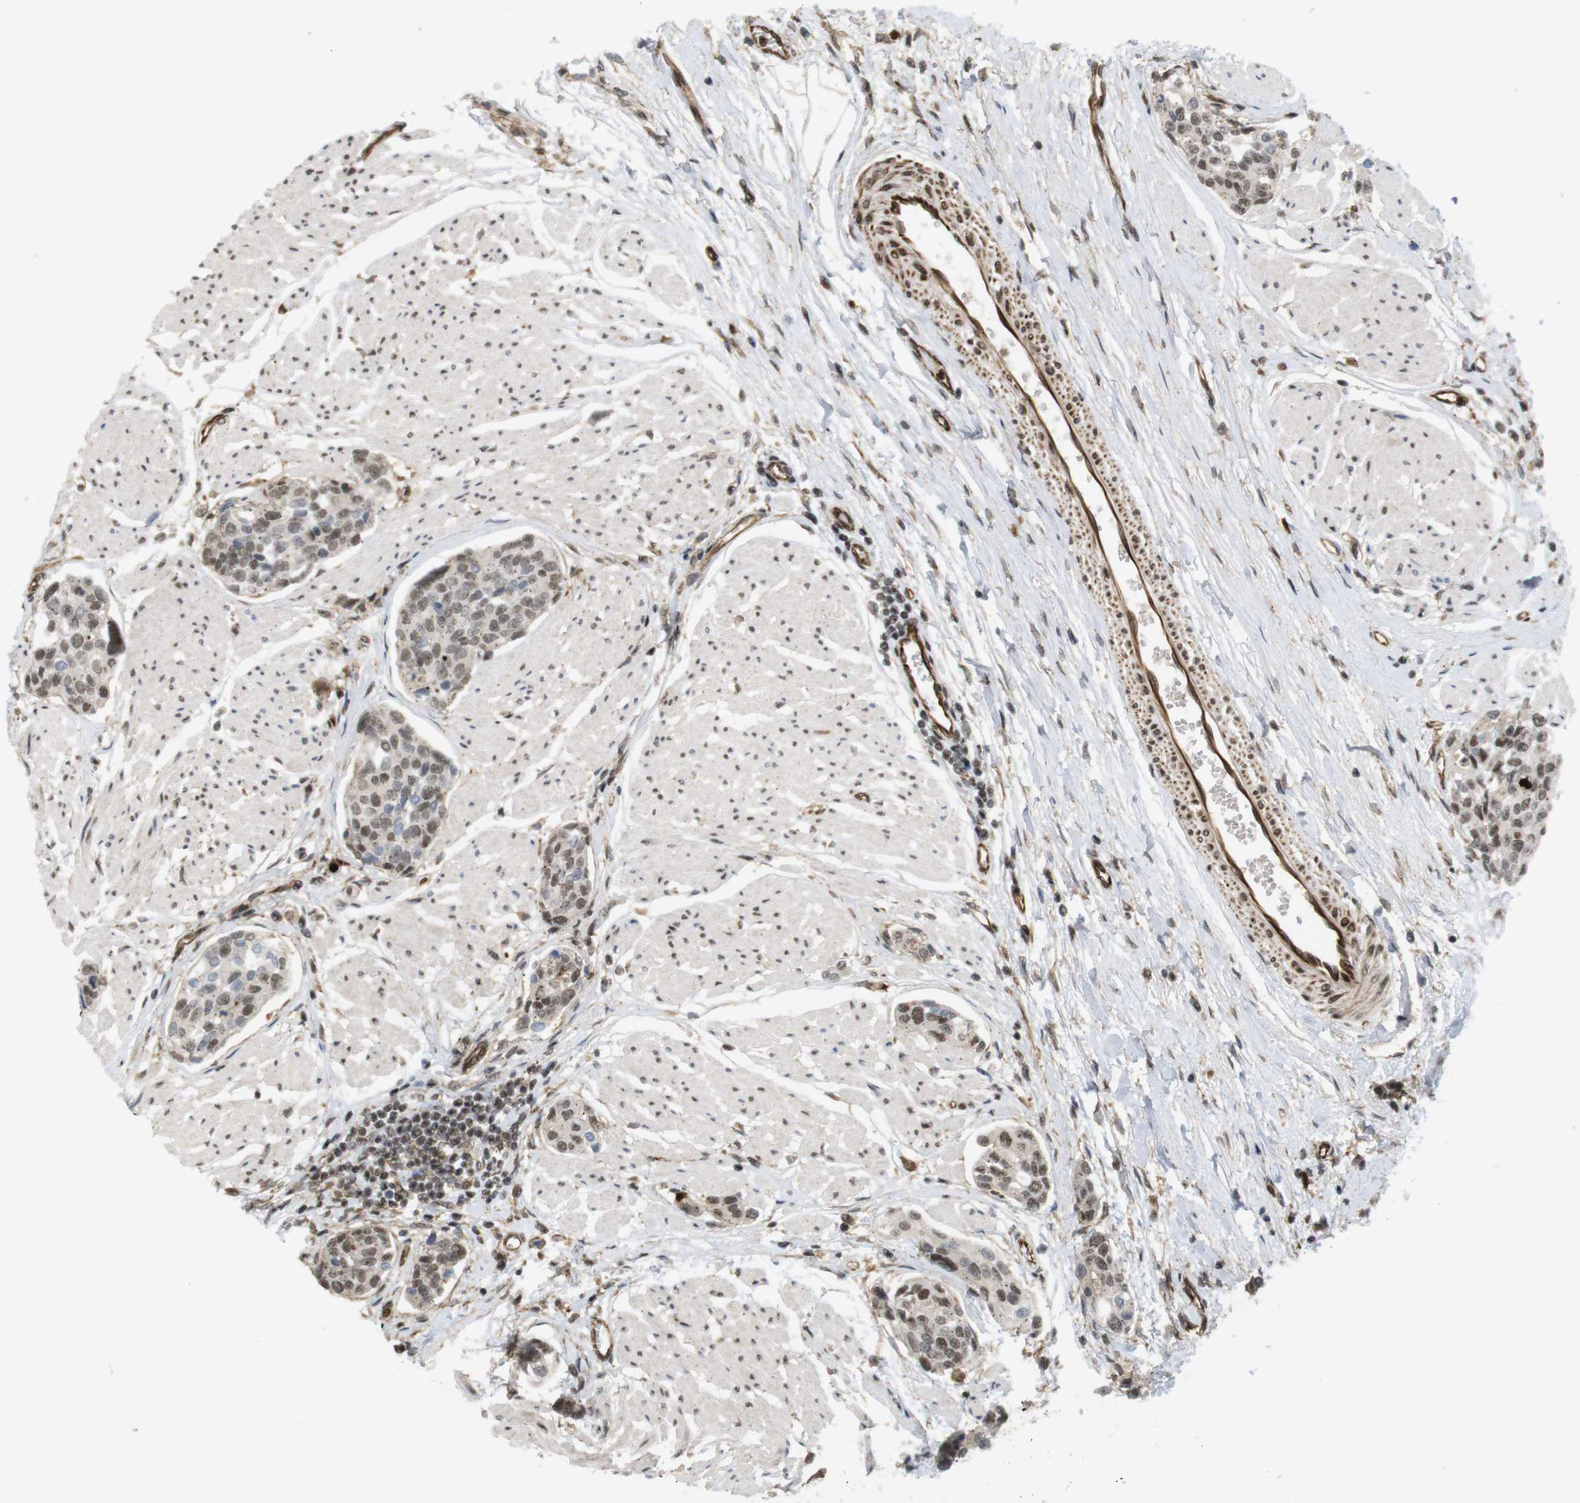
{"staining": {"intensity": "moderate", "quantity": ">75%", "location": "nuclear"}, "tissue": "urothelial cancer", "cell_type": "Tumor cells", "image_type": "cancer", "snomed": [{"axis": "morphology", "description": "Urothelial carcinoma, High grade"}, {"axis": "topography", "description": "Urinary bladder"}], "caption": "A medium amount of moderate nuclear positivity is identified in approximately >75% of tumor cells in urothelial carcinoma (high-grade) tissue. The staining was performed using DAB (3,3'-diaminobenzidine) to visualize the protein expression in brown, while the nuclei were stained in blue with hematoxylin (Magnification: 20x).", "gene": "SP2", "patient": {"sex": "male", "age": 78}}